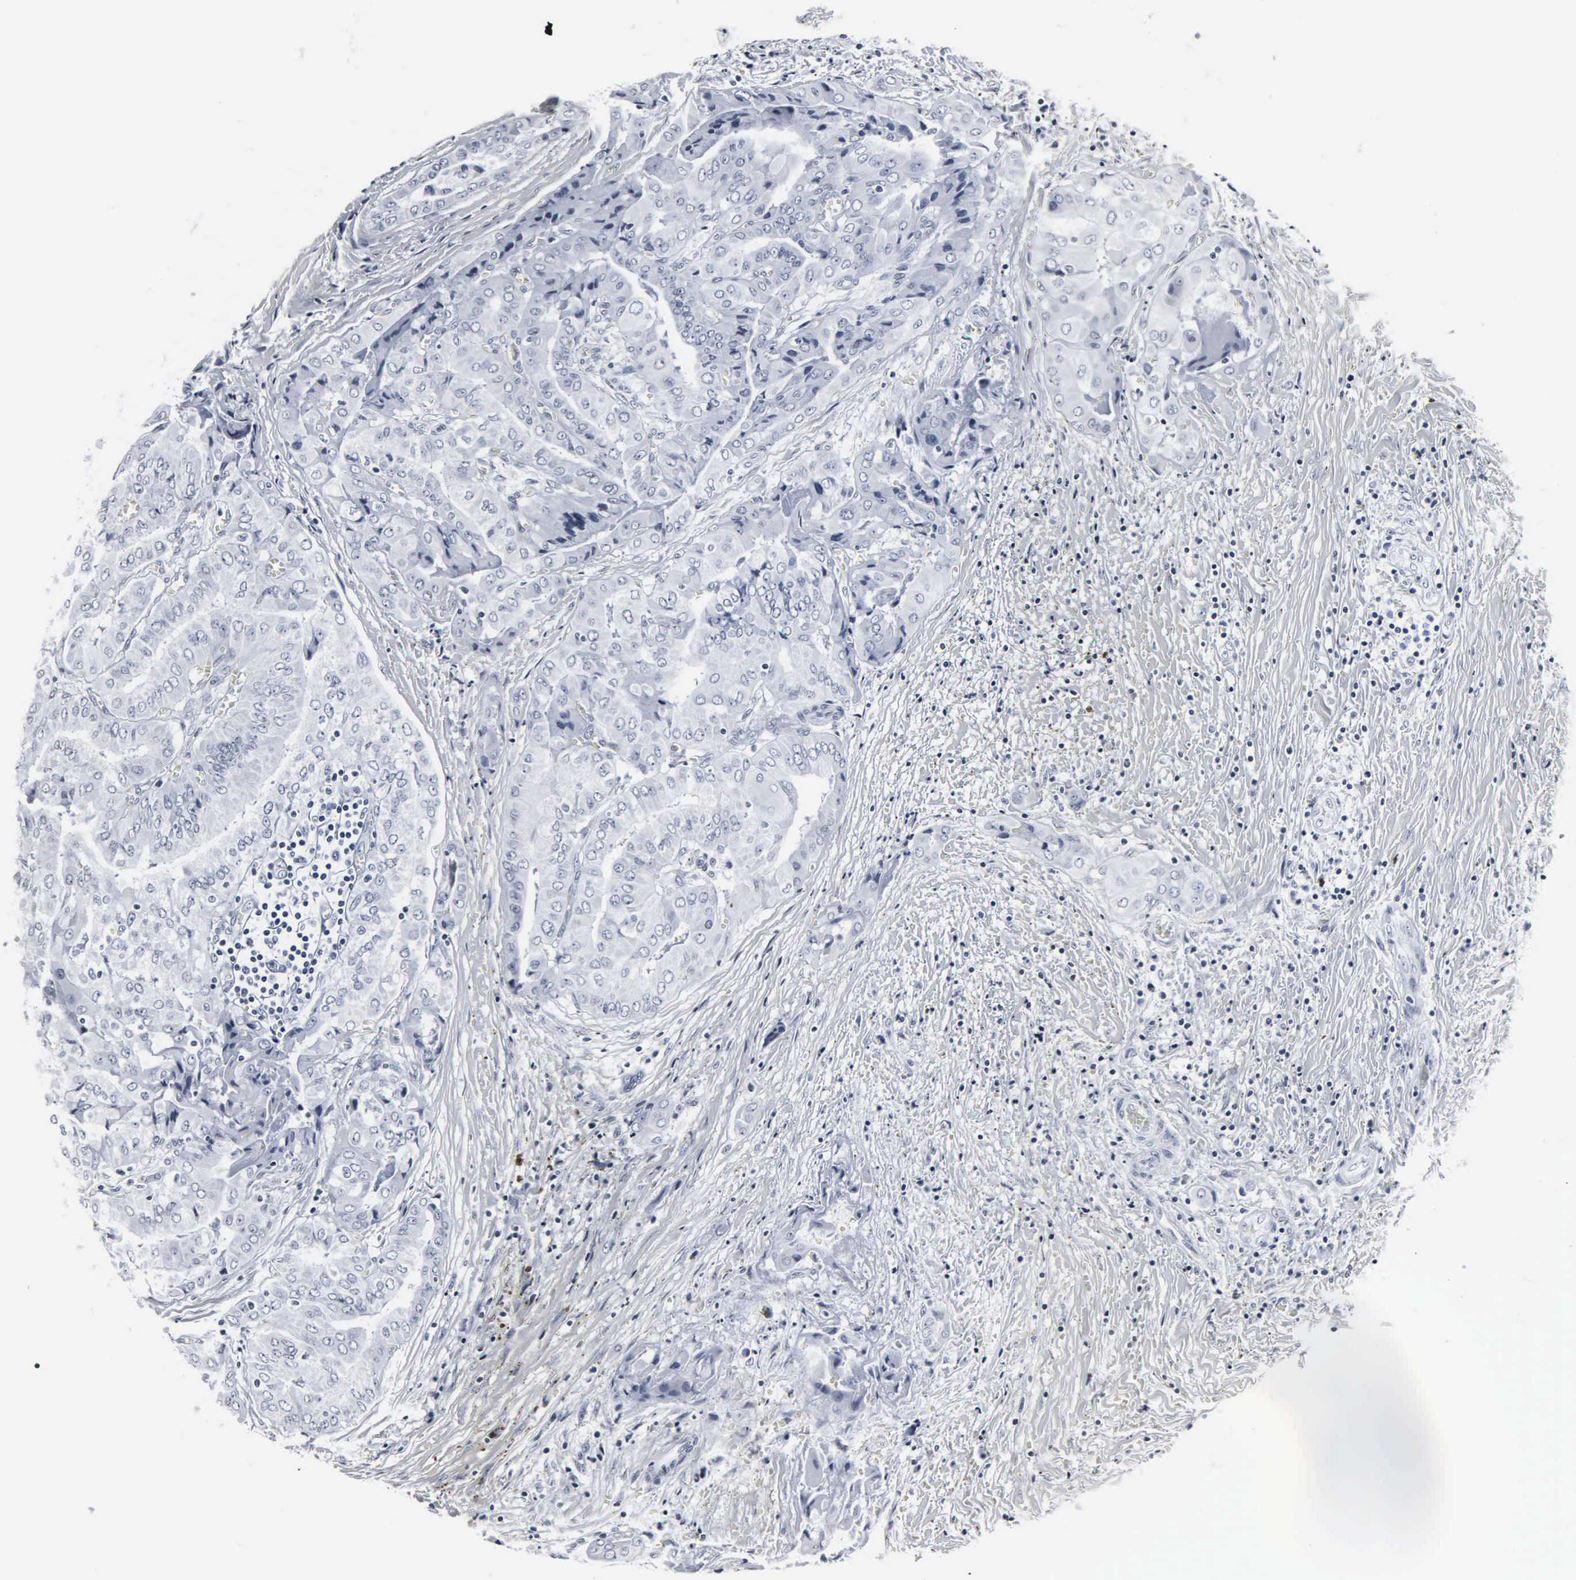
{"staining": {"intensity": "negative", "quantity": "none", "location": "none"}, "tissue": "thyroid cancer", "cell_type": "Tumor cells", "image_type": "cancer", "snomed": [{"axis": "morphology", "description": "Papillary adenocarcinoma, NOS"}, {"axis": "topography", "description": "Thyroid gland"}], "caption": "Tumor cells are negative for brown protein staining in thyroid cancer.", "gene": "DGCR2", "patient": {"sex": "female", "age": 71}}